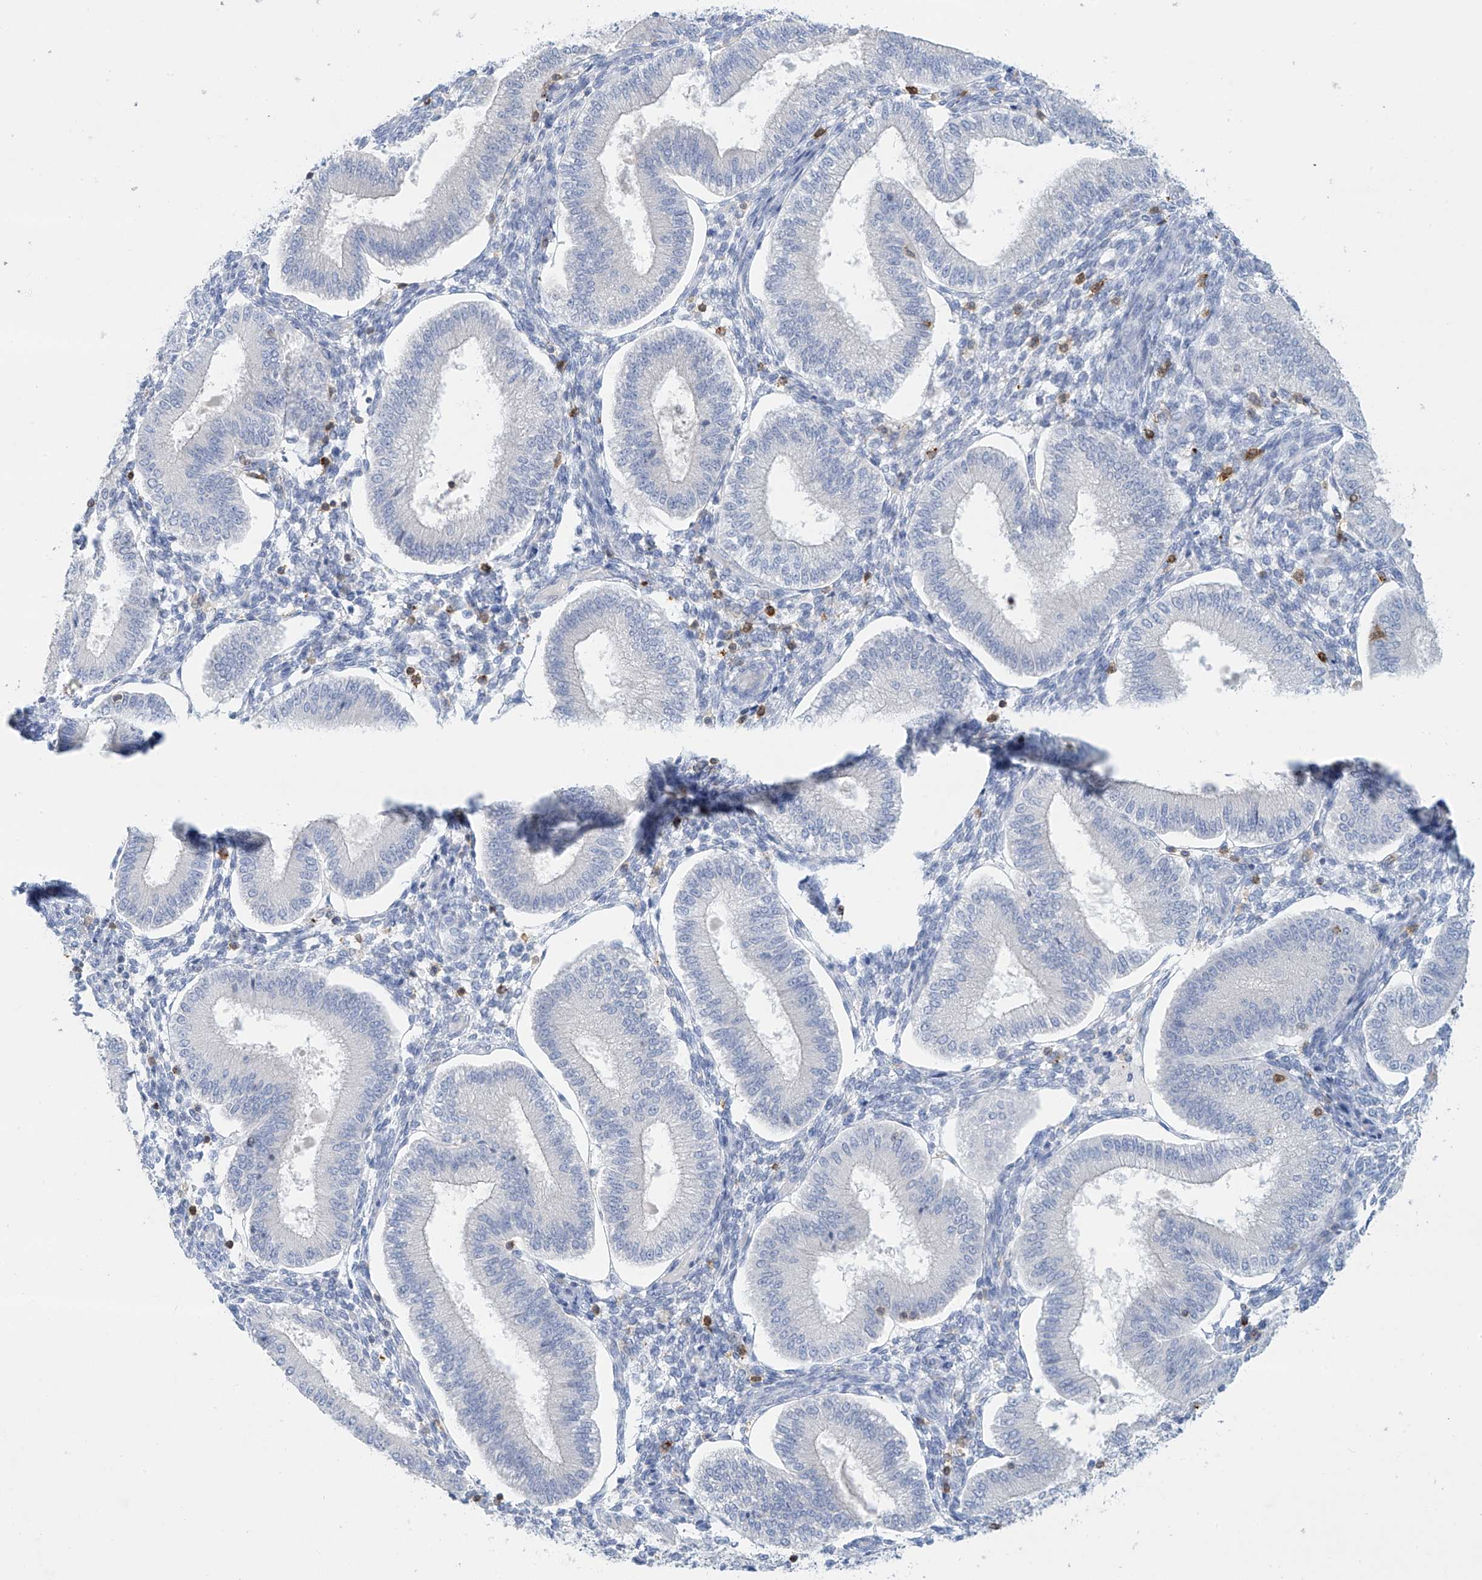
{"staining": {"intensity": "negative", "quantity": "none", "location": "none"}, "tissue": "endometrium", "cell_type": "Cells in endometrial stroma", "image_type": "normal", "snomed": [{"axis": "morphology", "description": "Normal tissue, NOS"}, {"axis": "topography", "description": "Endometrium"}], "caption": "An image of human endometrium is negative for staining in cells in endometrial stroma. The staining is performed using DAB brown chromogen with nuclei counter-stained in using hematoxylin.", "gene": "TRMT2B", "patient": {"sex": "female", "age": 39}}